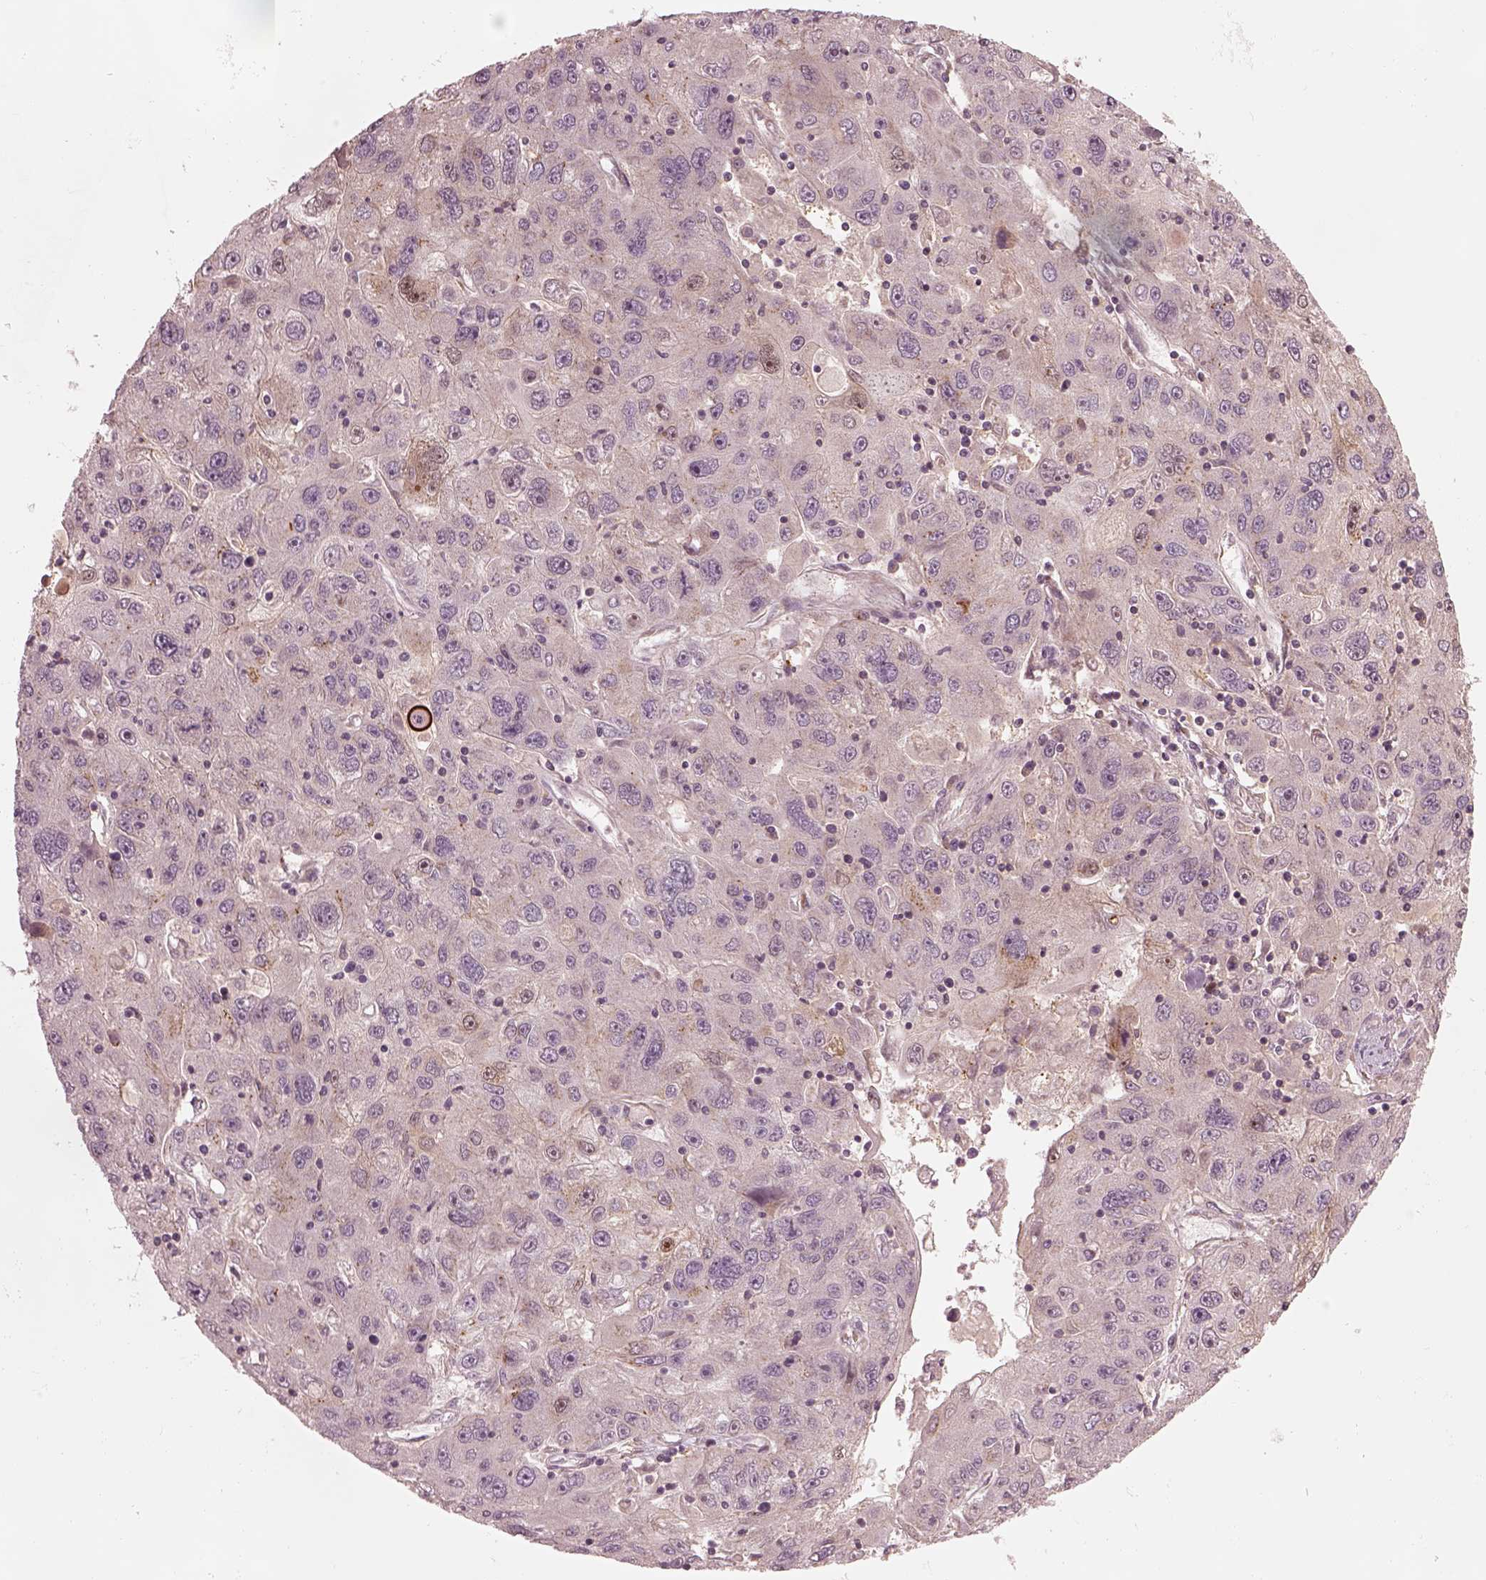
{"staining": {"intensity": "negative", "quantity": "none", "location": "none"}, "tissue": "stomach cancer", "cell_type": "Tumor cells", "image_type": "cancer", "snomed": [{"axis": "morphology", "description": "Adenocarcinoma, NOS"}, {"axis": "topography", "description": "Stomach"}], "caption": "Immunohistochemistry (IHC) histopathology image of human stomach cancer stained for a protein (brown), which exhibits no positivity in tumor cells.", "gene": "SDCBP2", "patient": {"sex": "male", "age": 56}}